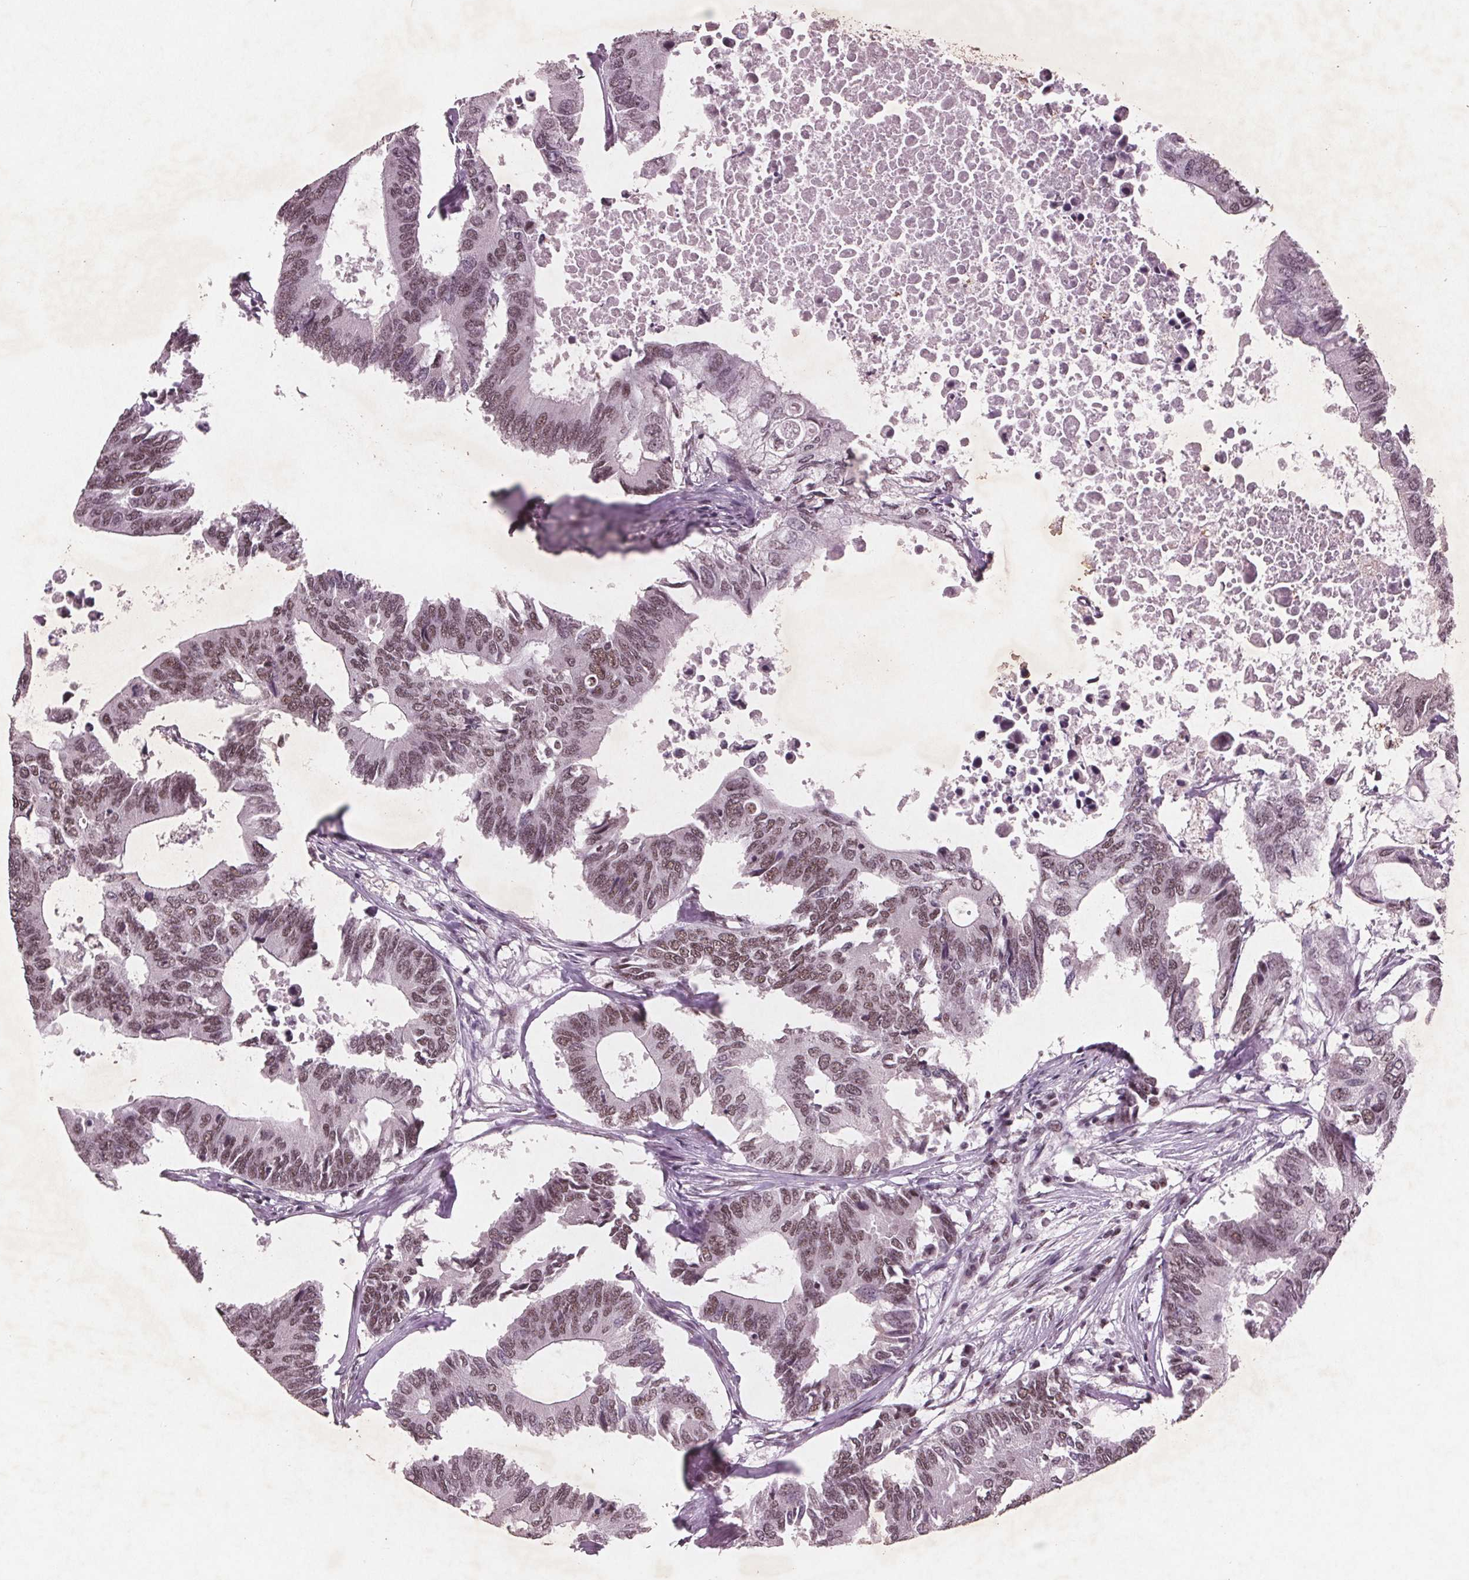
{"staining": {"intensity": "weak", "quantity": ">75%", "location": "nuclear"}, "tissue": "colorectal cancer", "cell_type": "Tumor cells", "image_type": "cancer", "snomed": [{"axis": "morphology", "description": "Adenocarcinoma, NOS"}, {"axis": "topography", "description": "Colon"}], "caption": "Immunohistochemistry (IHC) of human colorectal cancer shows low levels of weak nuclear positivity in about >75% of tumor cells. (Stains: DAB (3,3'-diaminobenzidine) in brown, nuclei in blue, Microscopy: brightfield microscopy at high magnification).", "gene": "RPS6KA2", "patient": {"sex": "male", "age": 71}}